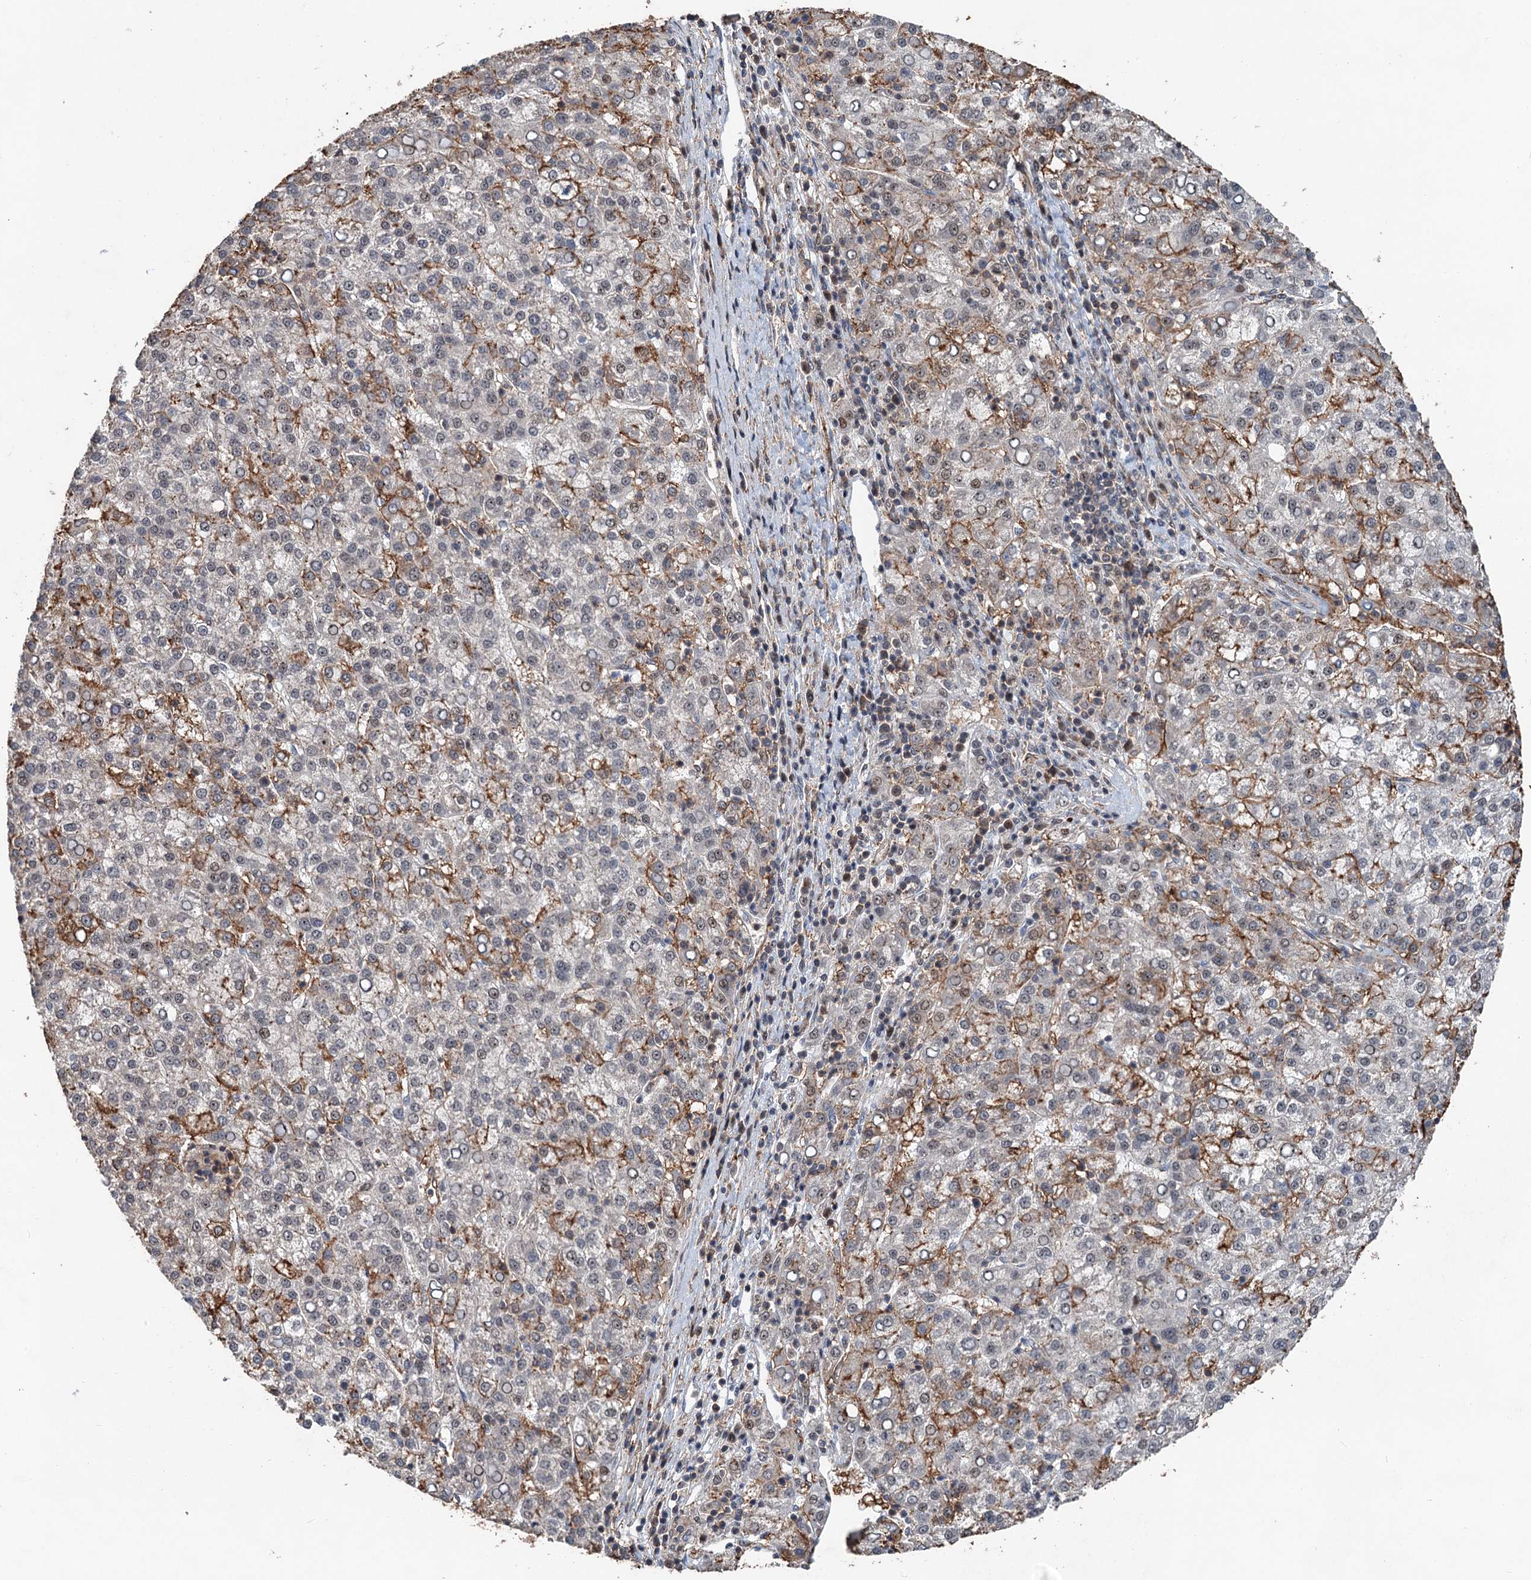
{"staining": {"intensity": "negative", "quantity": "none", "location": "none"}, "tissue": "liver cancer", "cell_type": "Tumor cells", "image_type": "cancer", "snomed": [{"axis": "morphology", "description": "Carcinoma, Hepatocellular, NOS"}, {"axis": "topography", "description": "Liver"}], "caption": "This is an immunohistochemistry image of liver cancer. There is no expression in tumor cells.", "gene": "TMA16", "patient": {"sex": "female", "age": 58}}